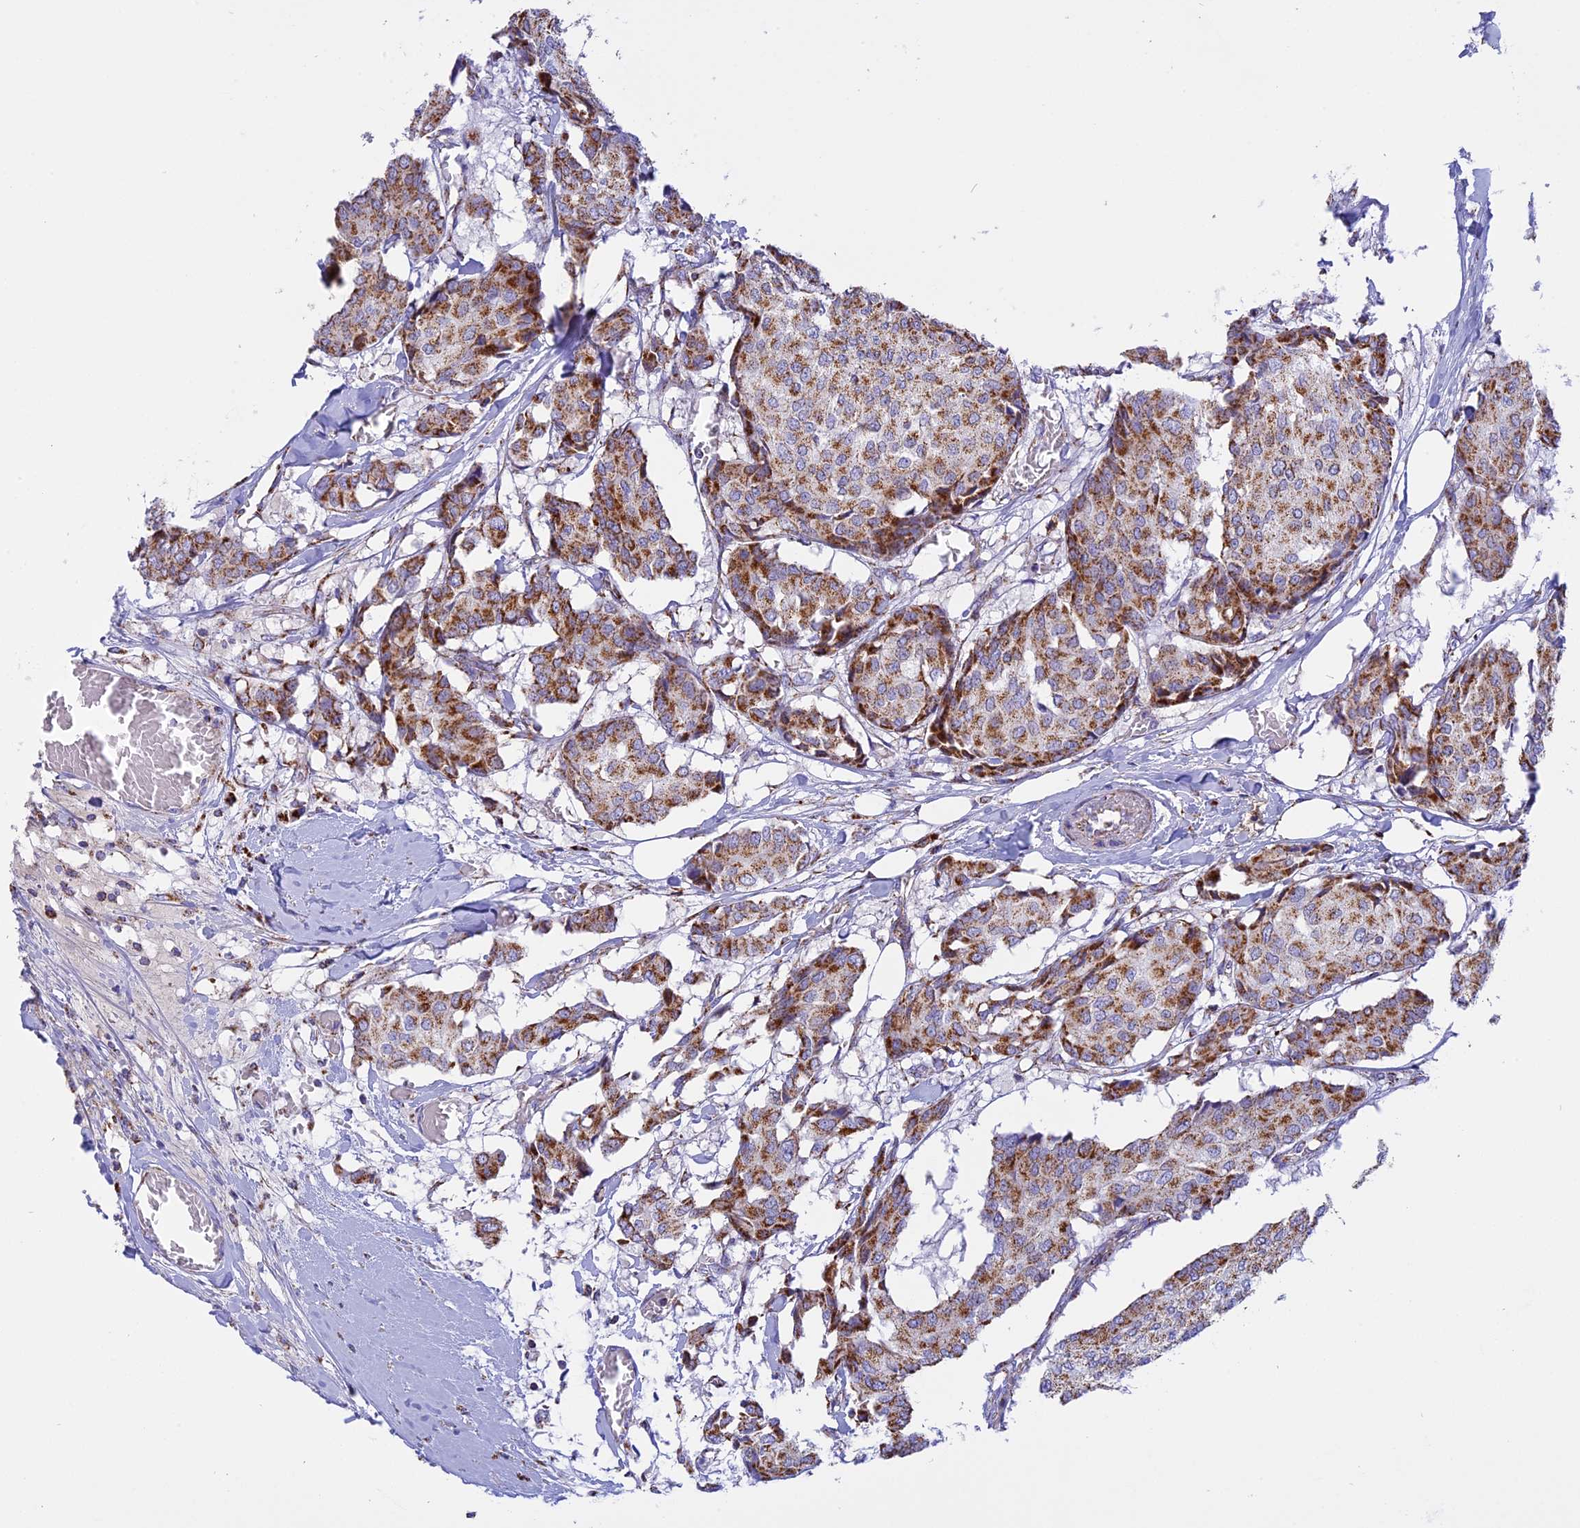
{"staining": {"intensity": "moderate", "quantity": ">75%", "location": "cytoplasmic/membranous"}, "tissue": "breast cancer", "cell_type": "Tumor cells", "image_type": "cancer", "snomed": [{"axis": "morphology", "description": "Duct carcinoma"}, {"axis": "topography", "description": "Breast"}], "caption": "Intraductal carcinoma (breast) was stained to show a protein in brown. There is medium levels of moderate cytoplasmic/membranous positivity in approximately >75% of tumor cells. (DAB IHC, brown staining for protein, blue staining for nuclei).", "gene": "KCNG1", "patient": {"sex": "female", "age": 75}}